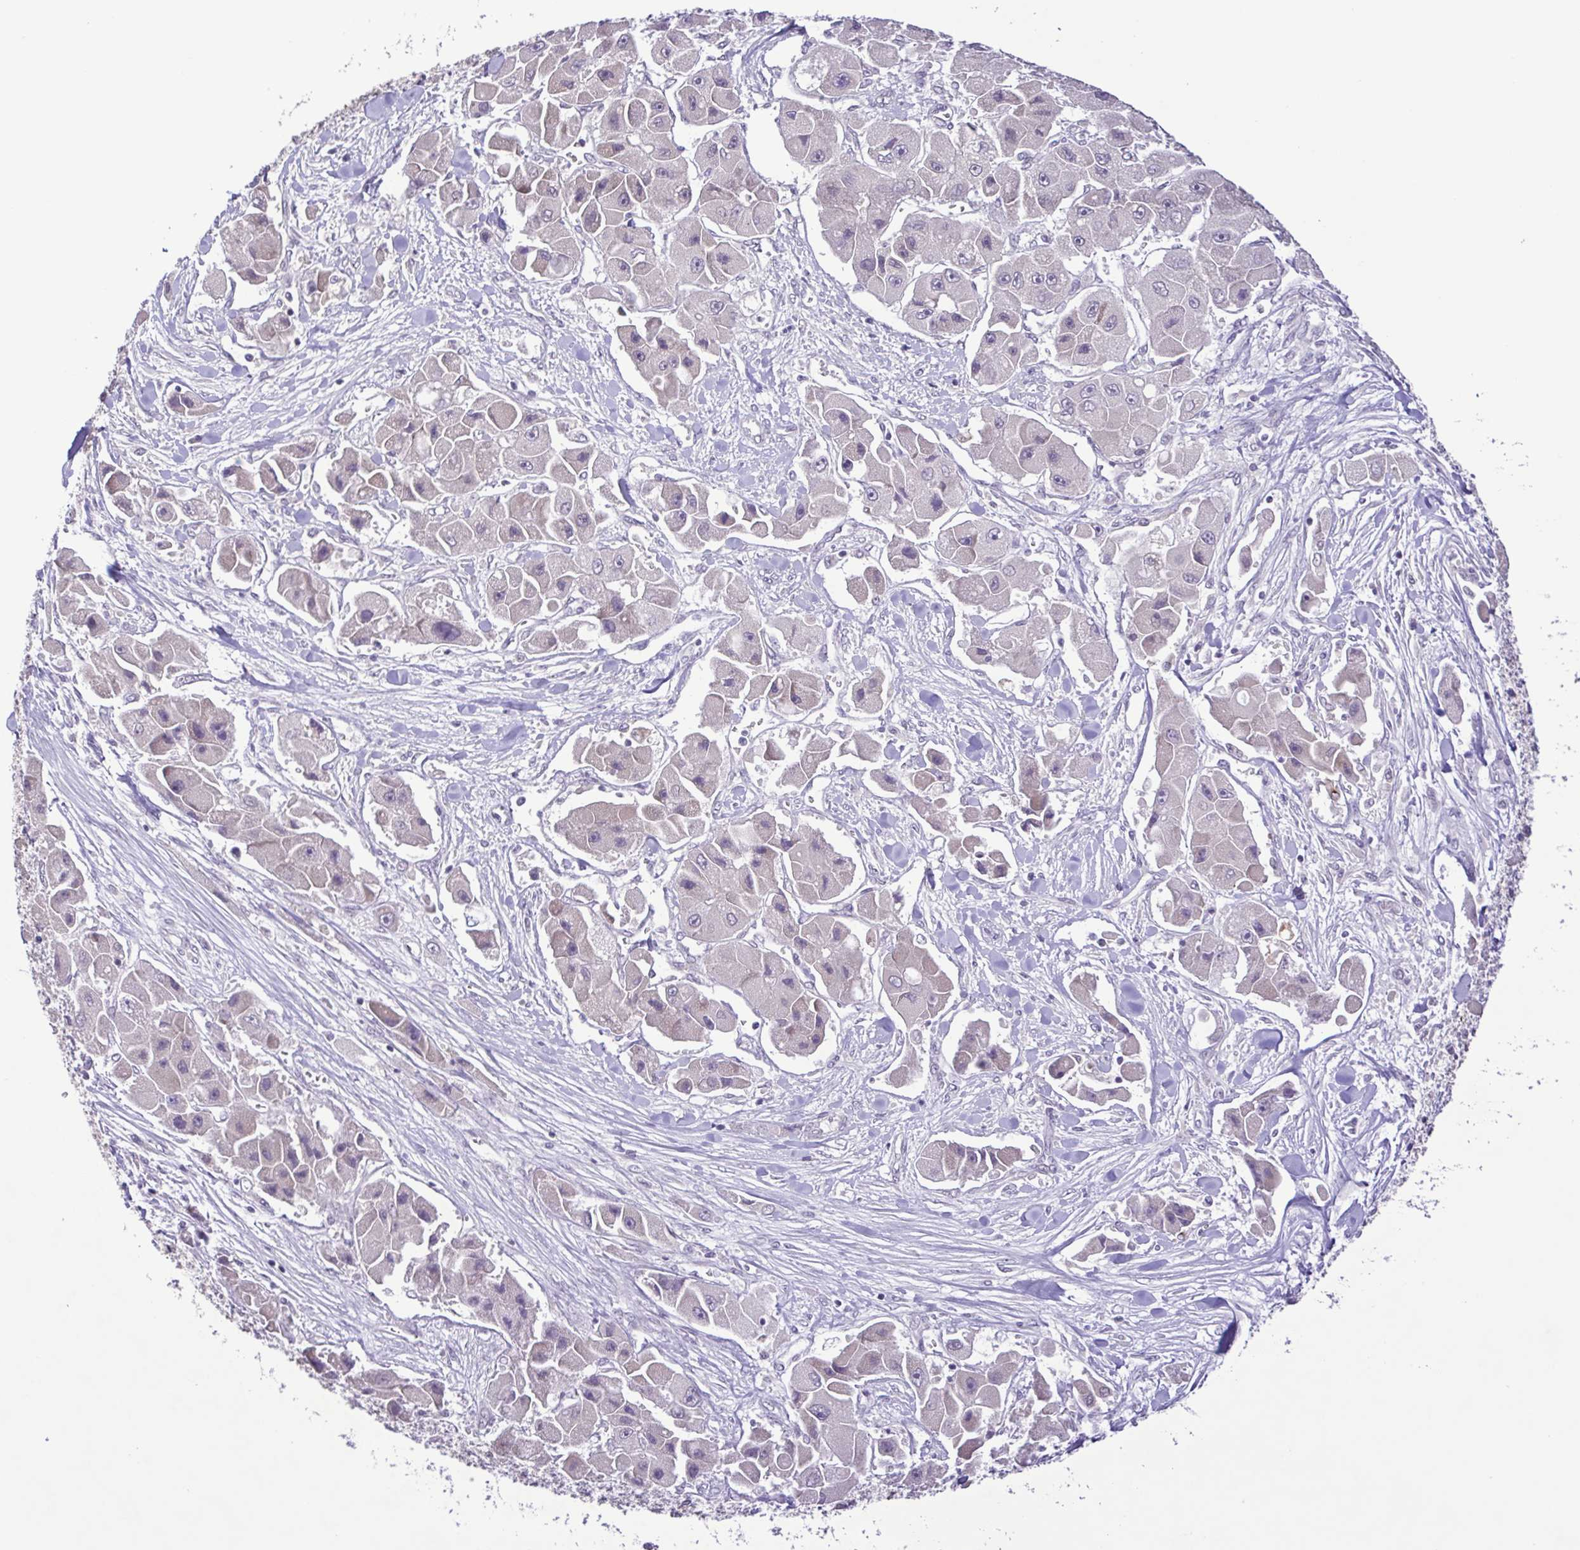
{"staining": {"intensity": "negative", "quantity": "none", "location": "none"}, "tissue": "liver cancer", "cell_type": "Tumor cells", "image_type": "cancer", "snomed": [{"axis": "morphology", "description": "Carcinoma, Hepatocellular, NOS"}, {"axis": "topography", "description": "Liver"}], "caption": "The IHC image has no significant positivity in tumor cells of liver cancer (hepatocellular carcinoma) tissue.", "gene": "IL1RN", "patient": {"sex": "male", "age": 24}}